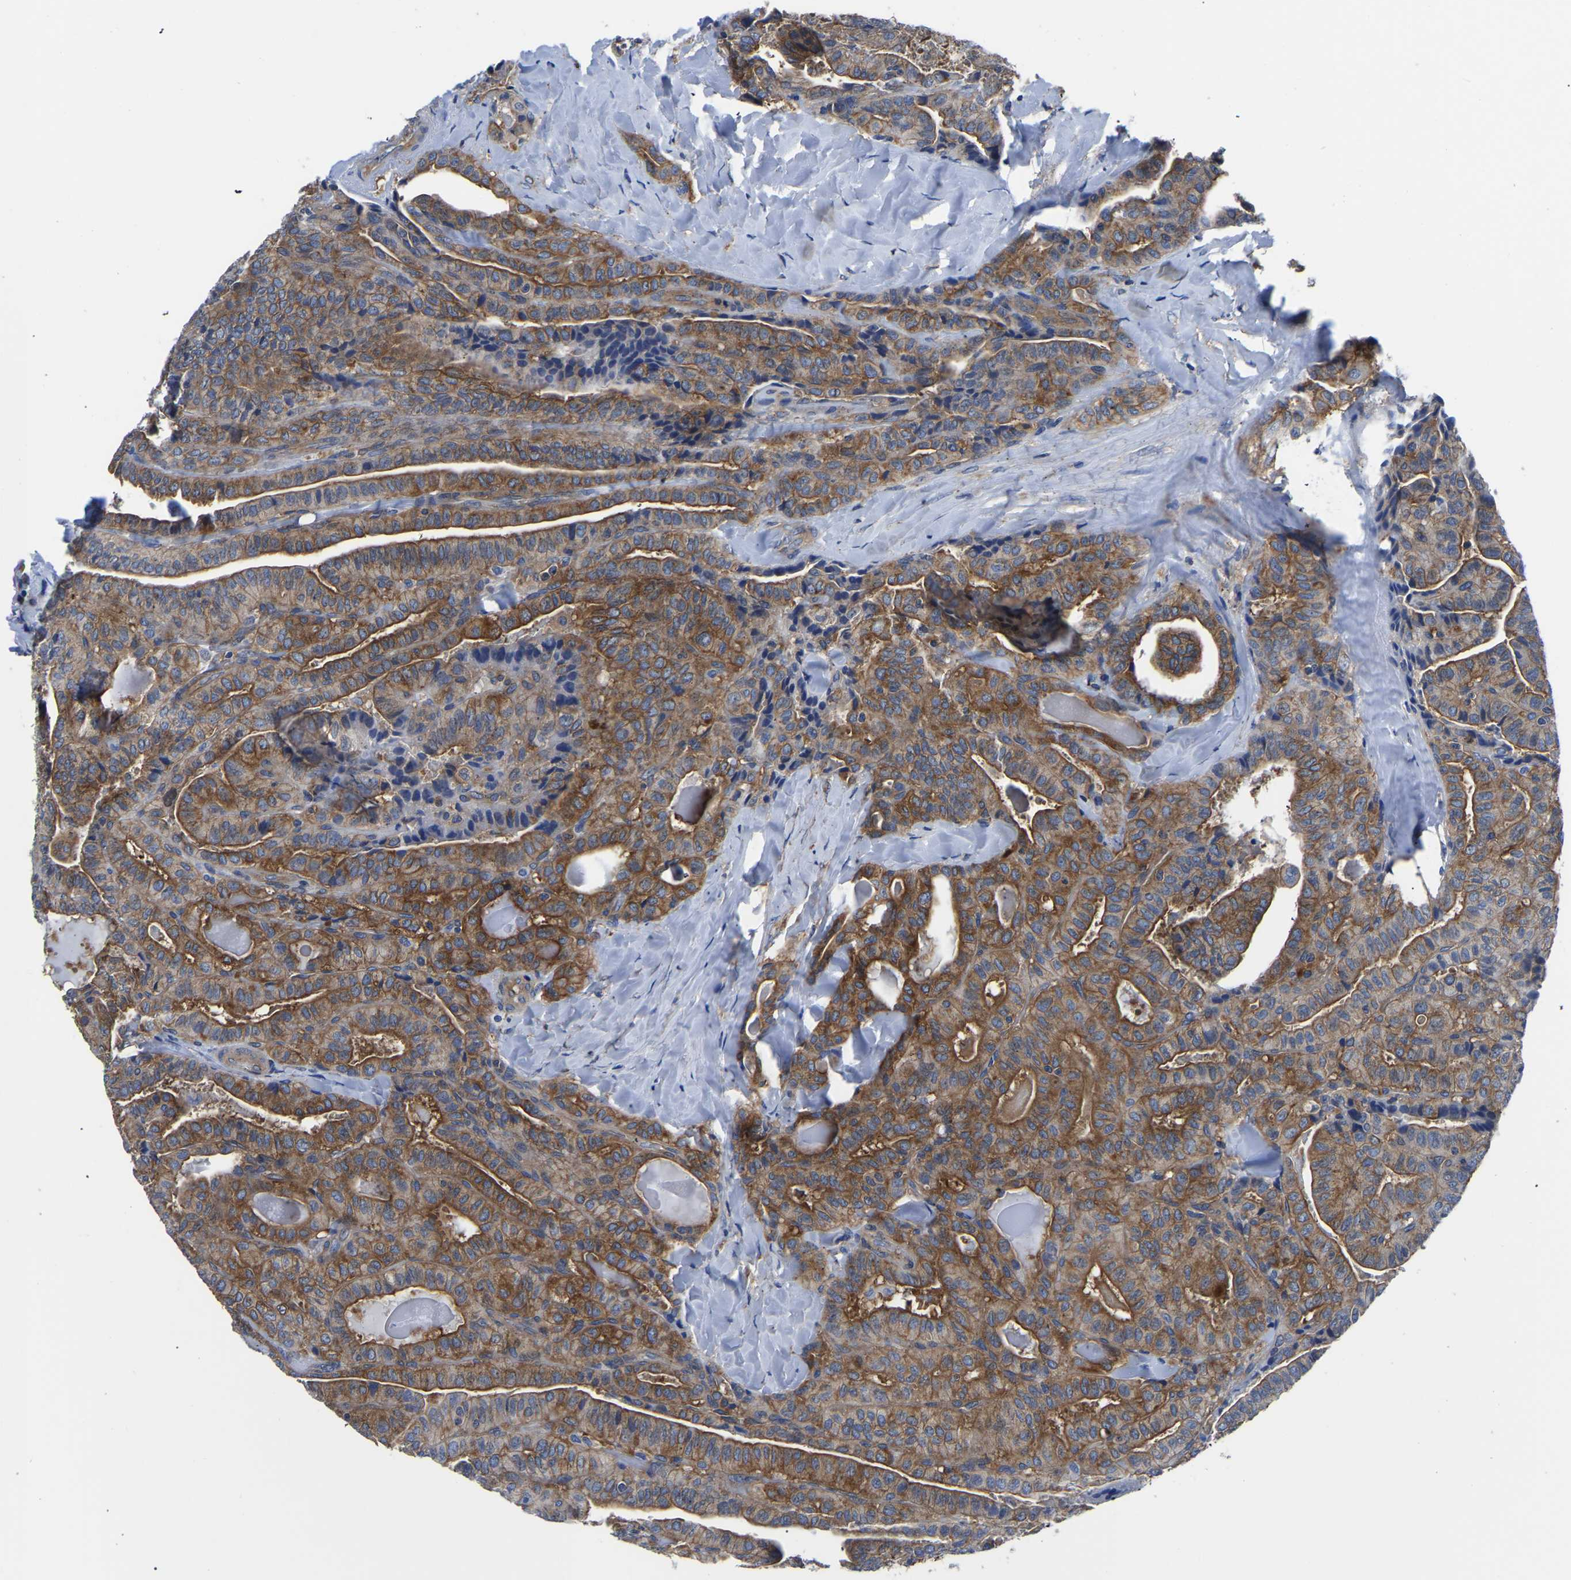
{"staining": {"intensity": "moderate", "quantity": ">75%", "location": "cytoplasmic/membranous"}, "tissue": "thyroid cancer", "cell_type": "Tumor cells", "image_type": "cancer", "snomed": [{"axis": "morphology", "description": "Papillary adenocarcinoma, NOS"}, {"axis": "topography", "description": "Thyroid gland"}], "caption": "Approximately >75% of tumor cells in thyroid papillary adenocarcinoma exhibit moderate cytoplasmic/membranous protein positivity as visualized by brown immunohistochemical staining.", "gene": "TFG", "patient": {"sex": "male", "age": 77}}